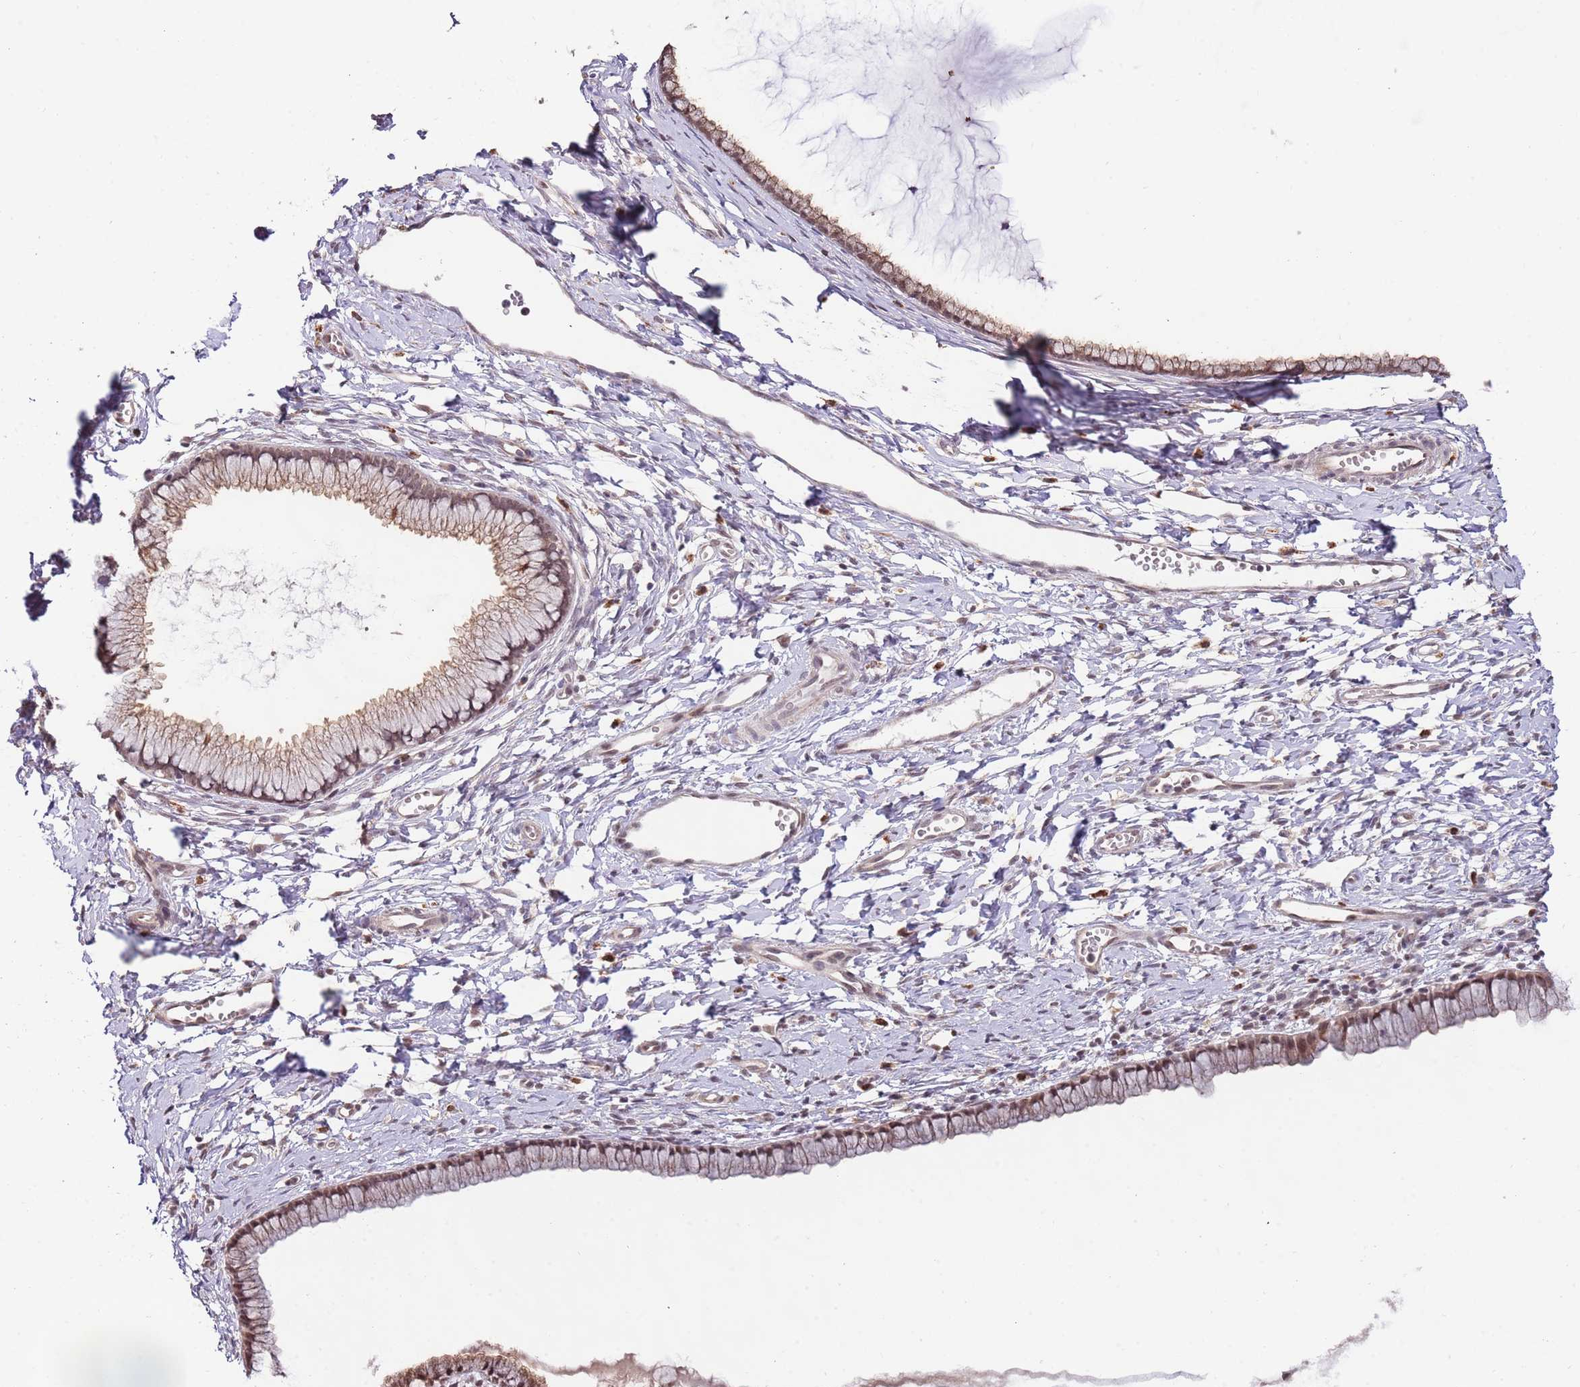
{"staining": {"intensity": "moderate", "quantity": "25%-75%", "location": "cytoplasmic/membranous,nuclear"}, "tissue": "cervix", "cell_type": "Glandular cells", "image_type": "normal", "snomed": [{"axis": "morphology", "description": "Normal tissue, NOS"}, {"axis": "topography", "description": "Cervix"}], "caption": "Protein staining by immunohistochemistry reveals moderate cytoplasmic/membranous,nuclear expression in approximately 25%-75% of glandular cells in normal cervix. (DAB IHC with brightfield microscopy, high magnification).", "gene": "RIF1", "patient": {"sex": "female", "age": 40}}